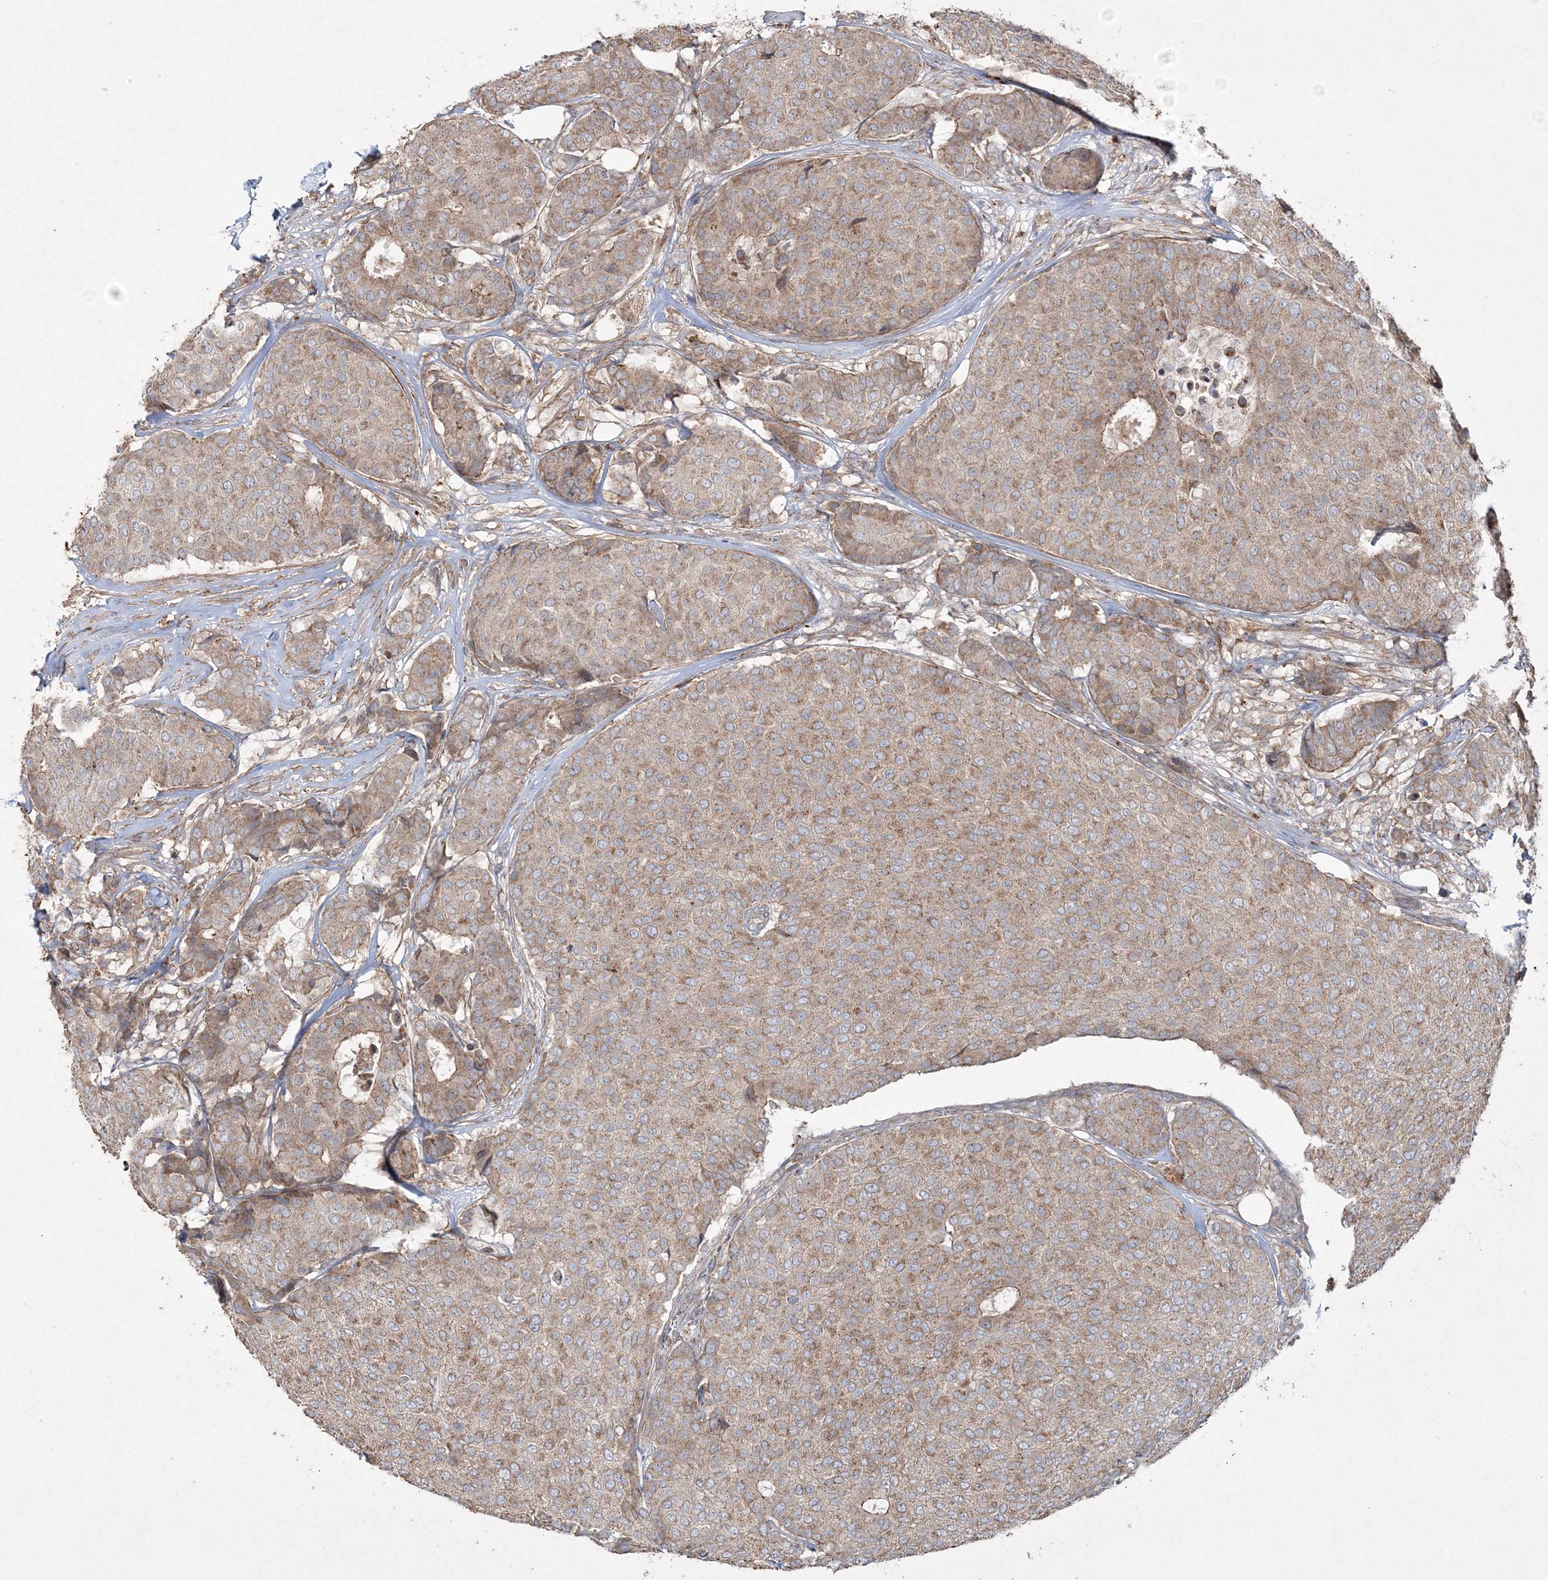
{"staining": {"intensity": "weak", "quantity": ">75%", "location": "cytoplasmic/membranous"}, "tissue": "breast cancer", "cell_type": "Tumor cells", "image_type": "cancer", "snomed": [{"axis": "morphology", "description": "Duct carcinoma"}, {"axis": "topography", "description": "Breast"}], "caption": "DAB immunohistochemical staining of breast cancer displays weak cytoplasmic/membranous protein staining in about >75% of tumor cells. (Brightfield microscopy of DAB IHC at high magnification).", "gene": "TTC7A", "patient": {"sex": "female", "age": 75}}